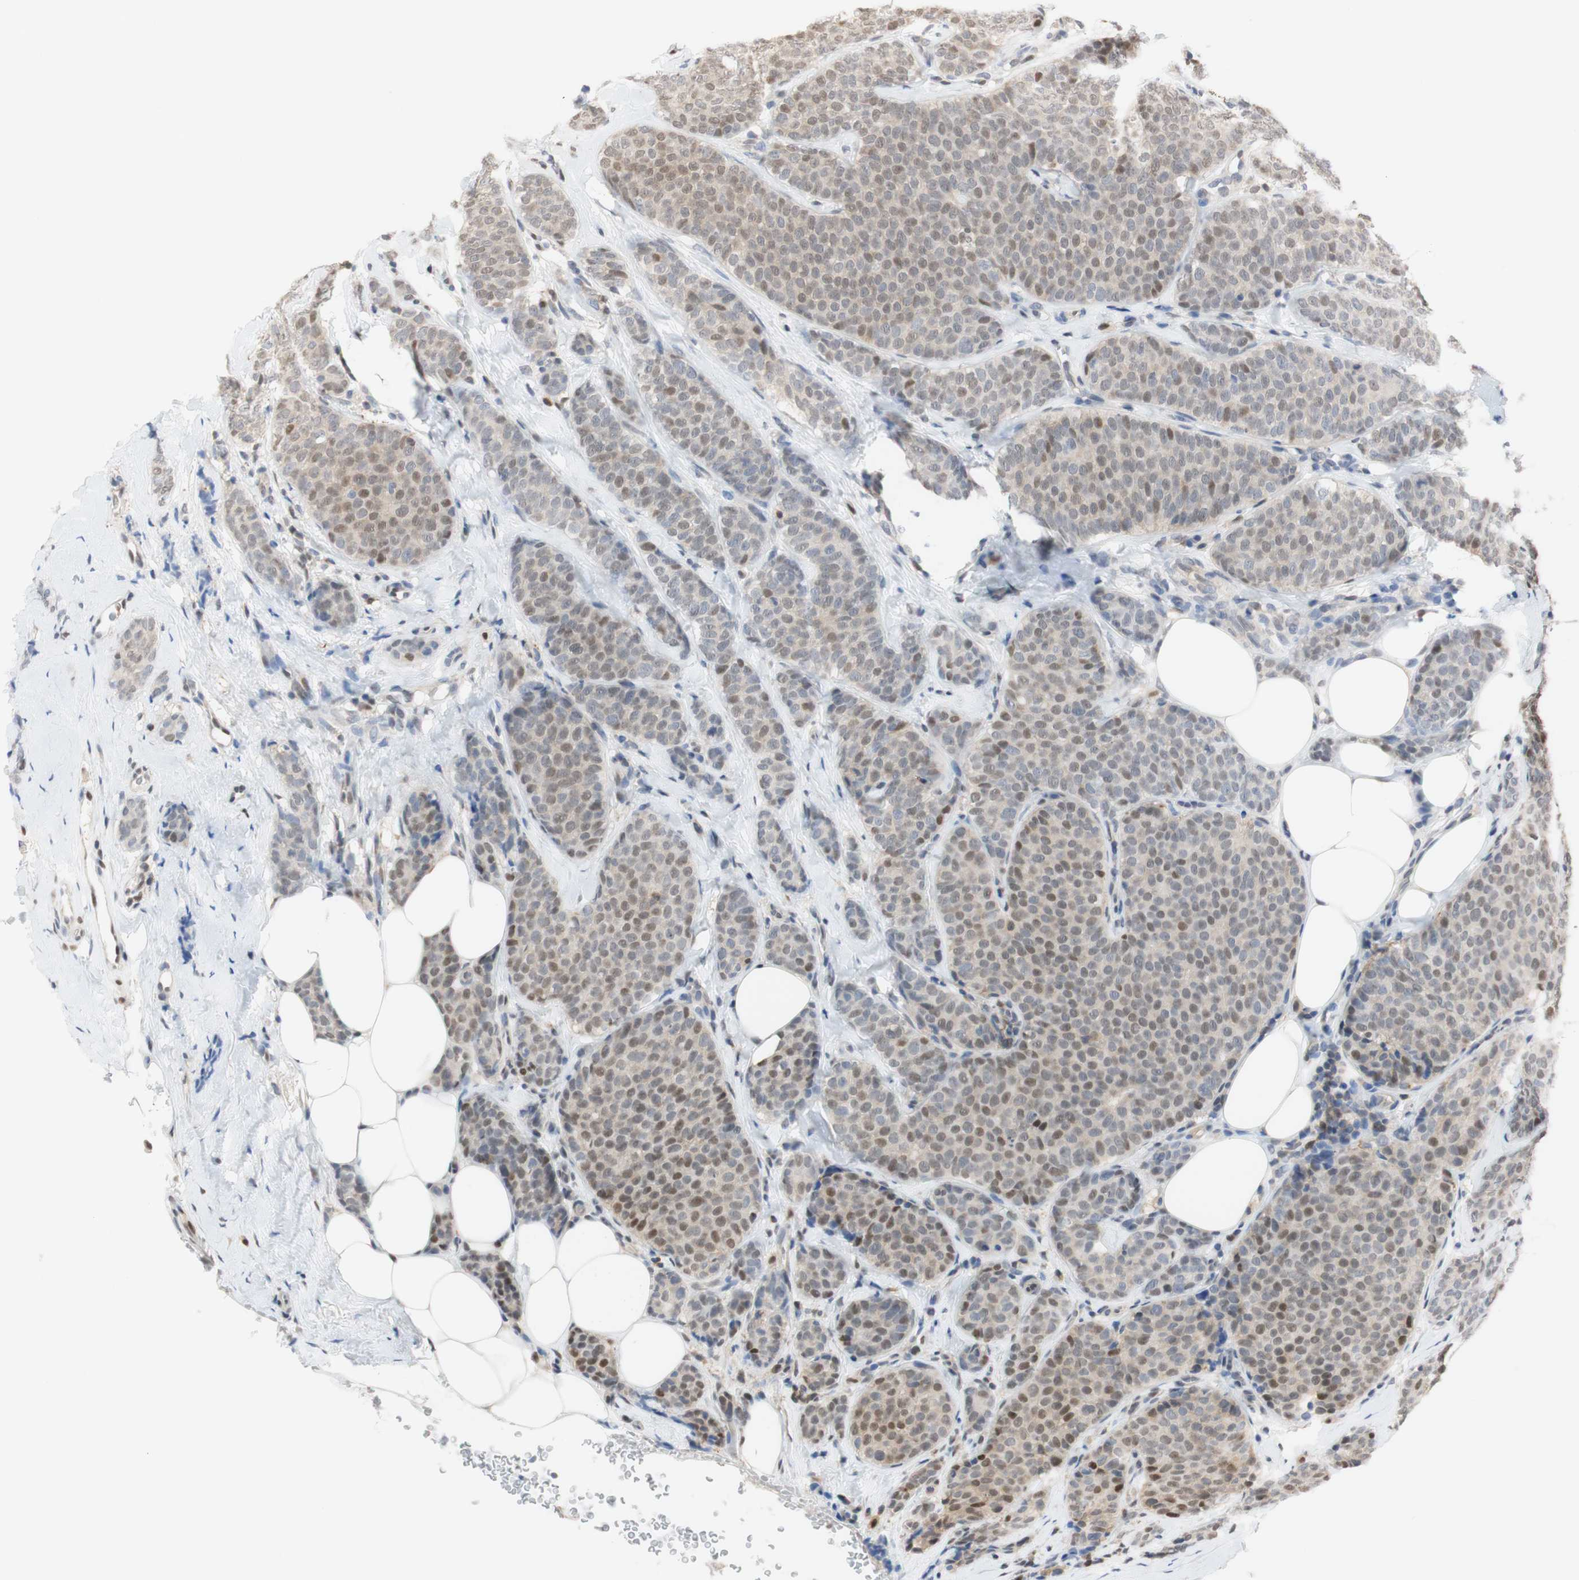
{"staining": {"intensity": "moderate", "quantity": "<25%", "location": "nuclear"}, "tissue": "breast cancer", "cell_type": "Tumor cells", "image_type": "cancer", "snomed": [{"axis": "morphology", "description": "Lobular carcinoma"}, {"axis": "topography", "description": "Skin"}, {"axis": "topography", "description": "Breast"}], "caption": "Tumor cells exhibit low levels of moderate nuclear expression in about <25% of cells in breast lobular carcinoma. (IHC, brightfield microscopy, high magnification).", "gene": "NAP1L4", "patient": {"sex": "female", "age": 46}}